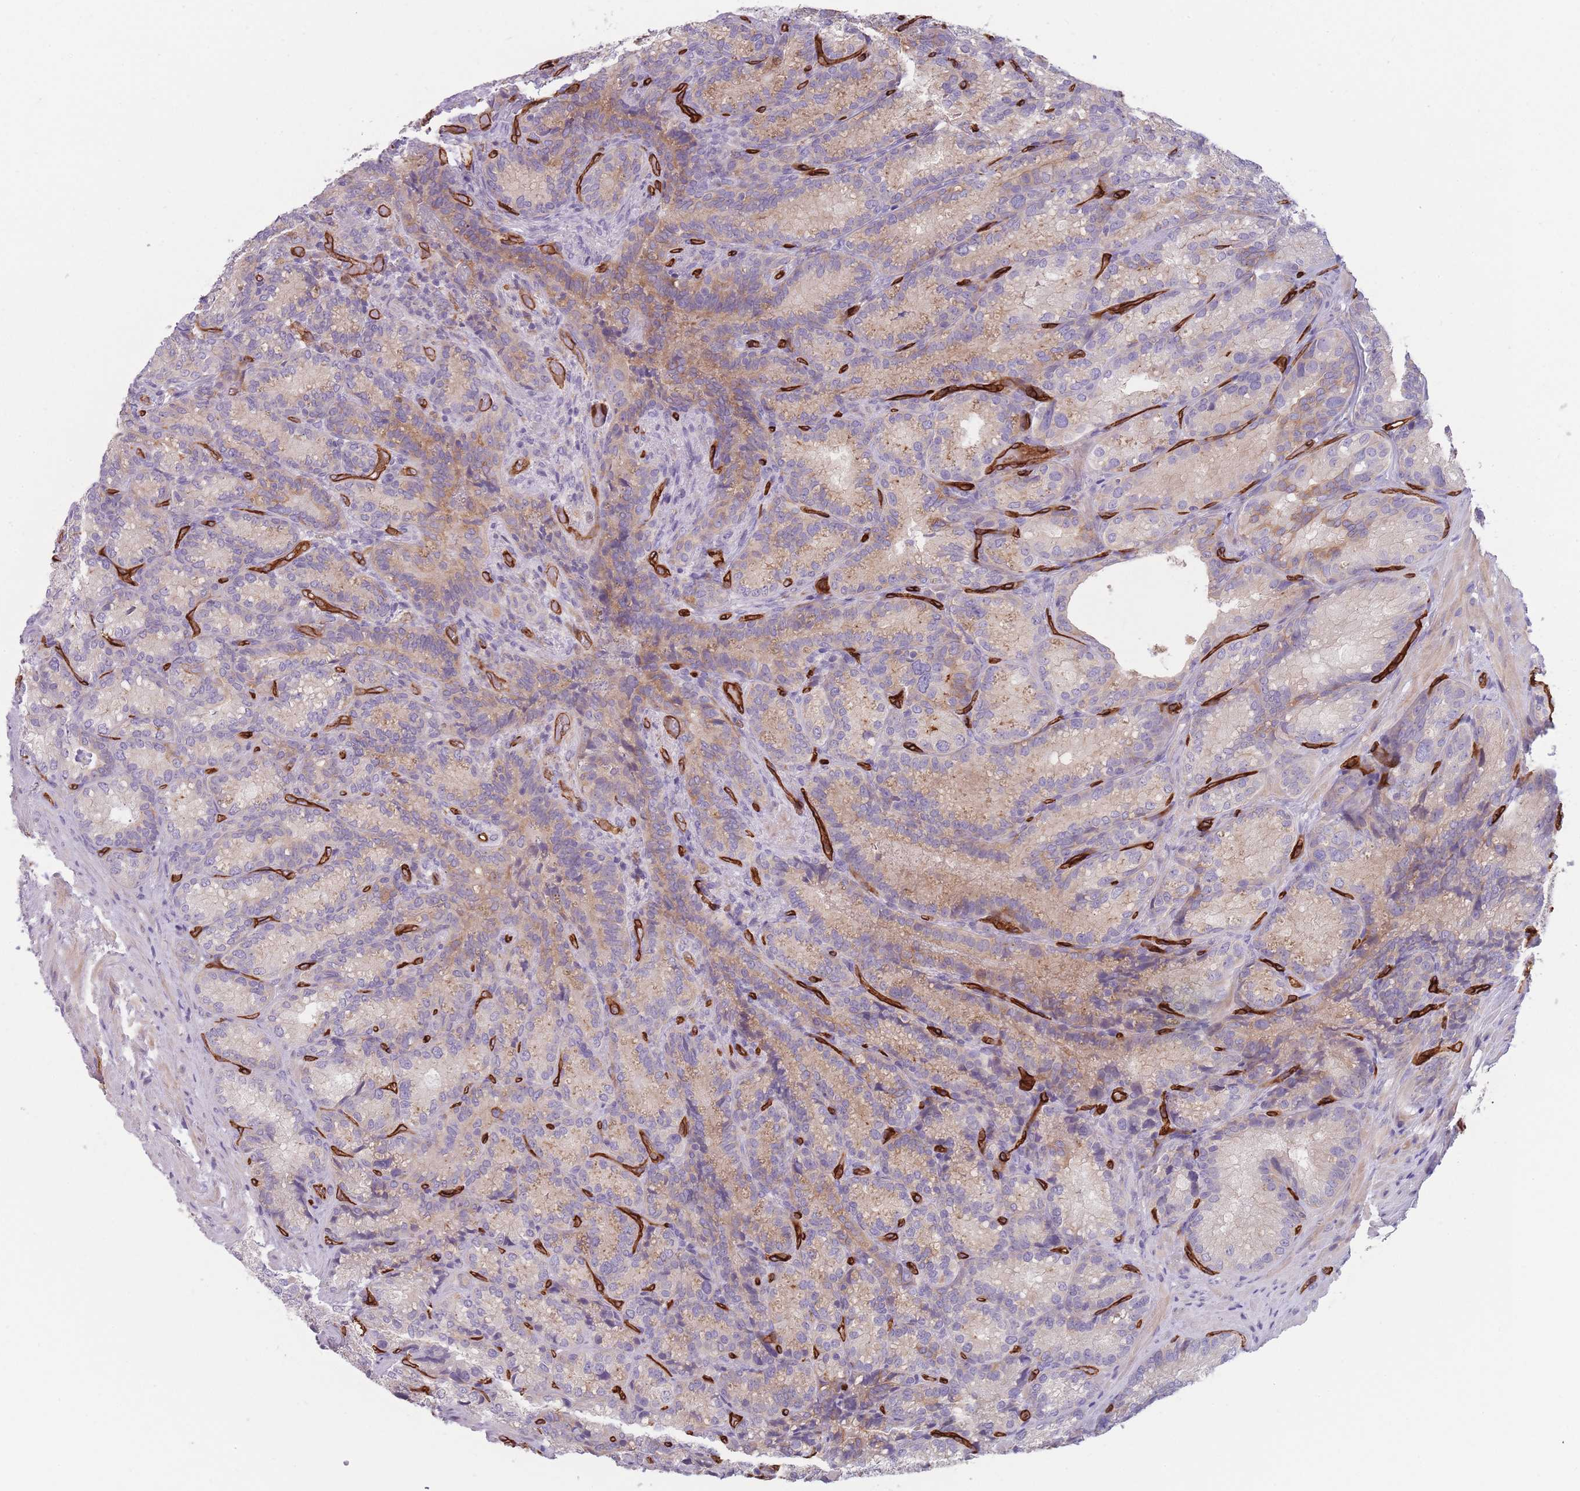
{"staining": {"intensity": "moderate", "quantity": "25%-75%", "location": "cytoplasmic/membranous"}, "tissue": "seminal vesicle", "cell_type": "Glandular cells", "image_type": "normal", "snomed": [{"axis": "morphology", "description": "Normal tissue, NOS"}, {"axis": "topography", "description": "Seminal veicle"}], "caption": "This micrograph reveals immunohistochemistry (IHC) staining of unremarkable human seminal vesicle, with medium moderate cytoplasmic/membranous staining in about 25%-75% of glandular cells.", "gene": "CD300LF", "patient": {"sex": "male", "age": 58}}